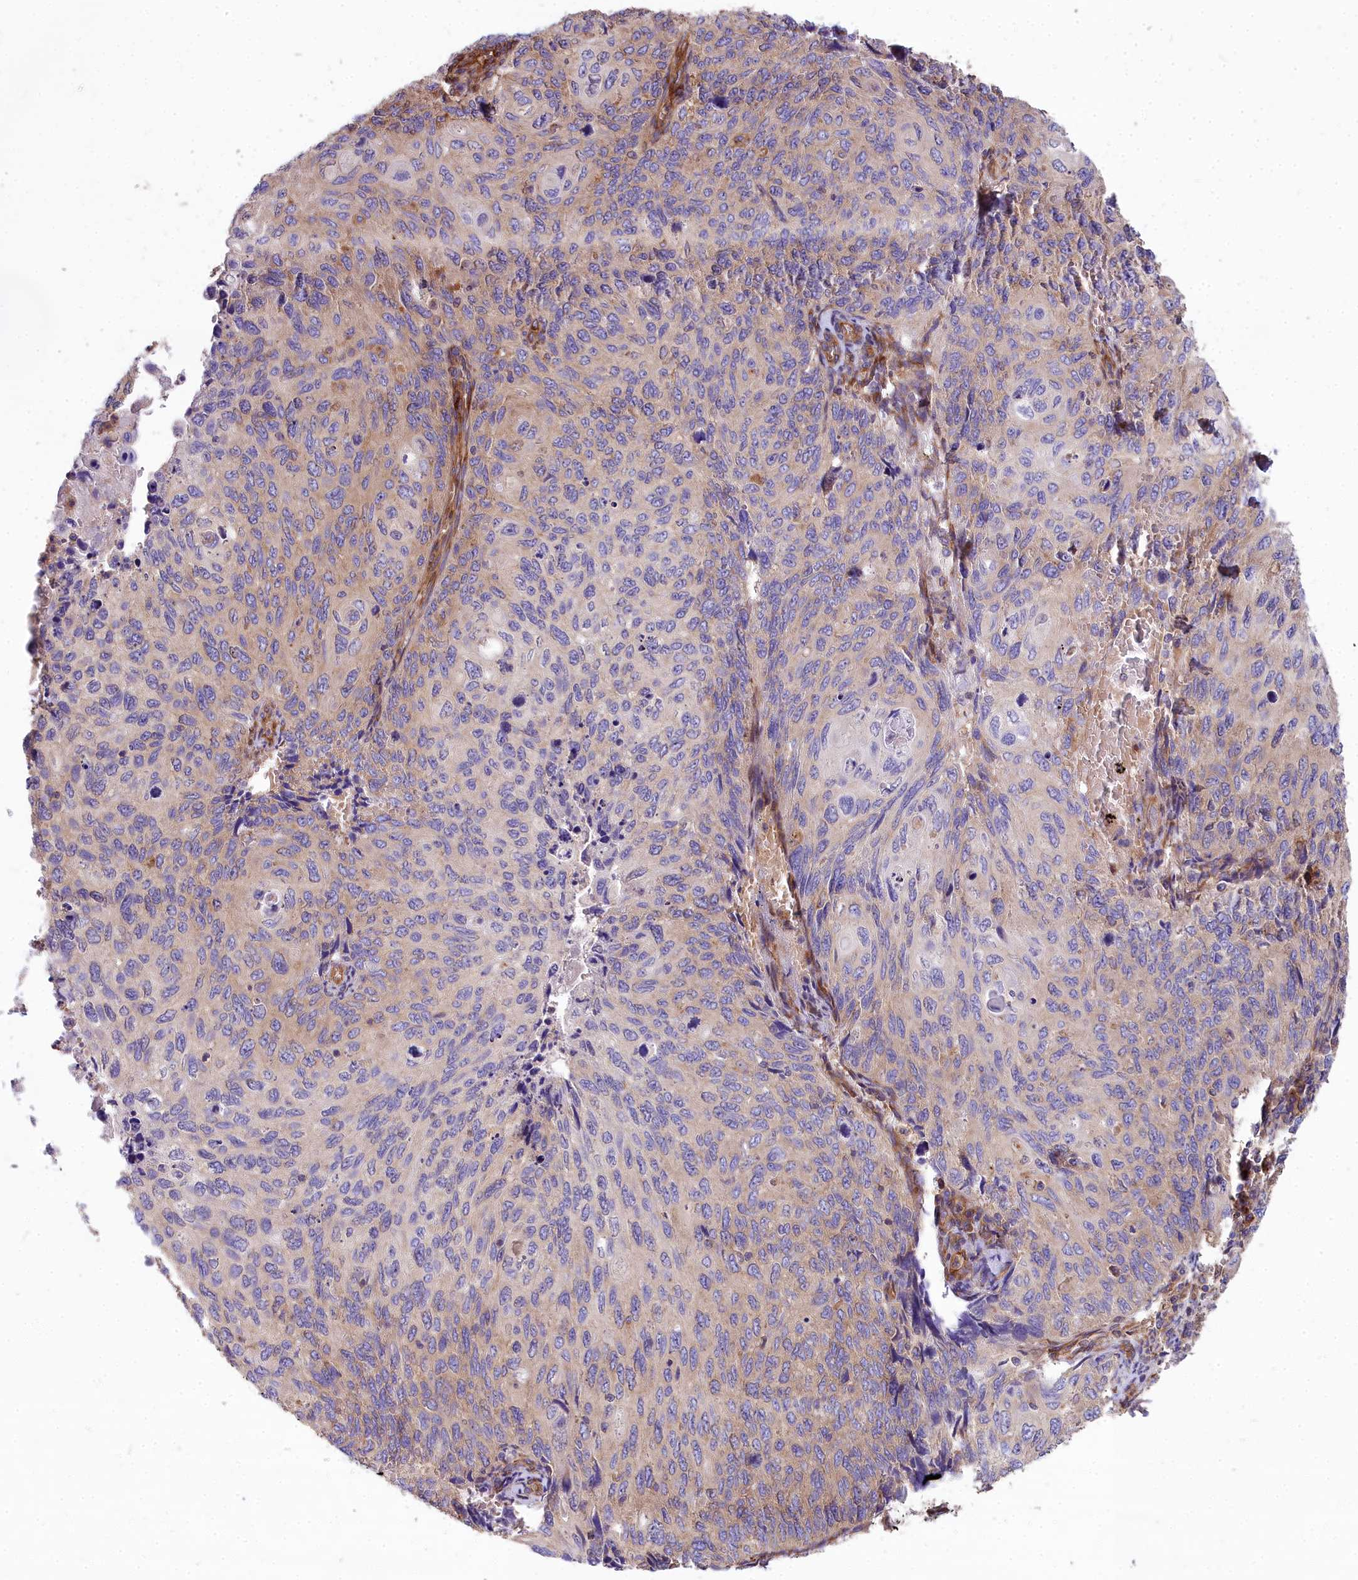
{"staining": {"intensity": "weak", "quantity": "<25%", "location": "cytoplasmic/membranous"}, "tissue": "cervical cancer", "cell_type": "Tumor cells", "image_type": "cancer", "snomed": [{"axis": "morphology", "description": "Squamous cell carcinoma, NOS"}, {"axis": "topography", "description": "Cervix"}], "caption": "Immunohistochemical staining of human cervical squamous cell carcinoma demonstrates no significant staining in tumor cells. (Brightfield microscopy of DAB IHC at high magnification).", "gene": "DCTN3", "patient": {"sex": "female", "age": 70}}